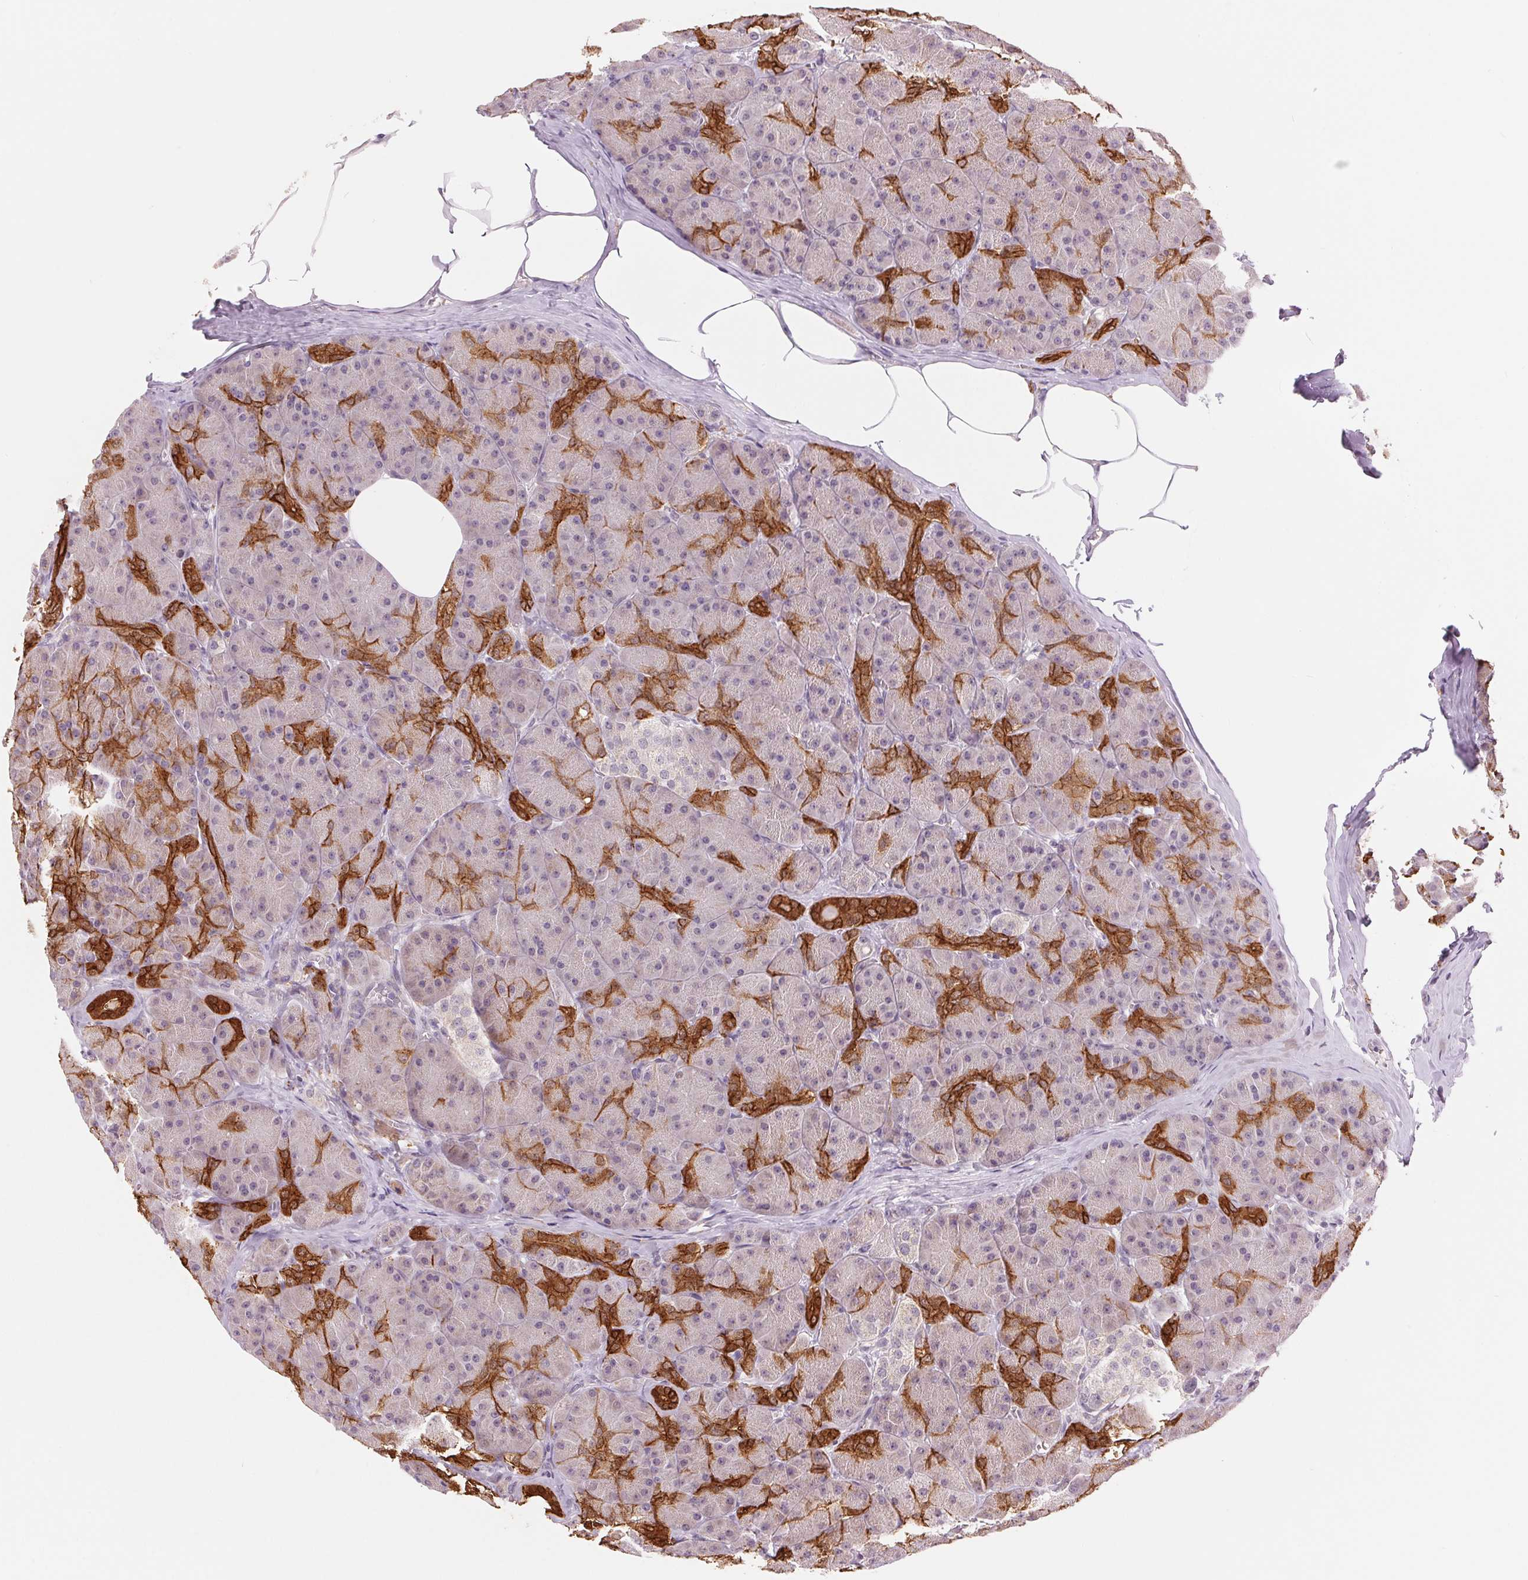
{"staining": {"intensity": "strong", "quantity": "25%-75%", "location": "cytoplasmic/membranous"}, "tissue": "pancreas", "cell_type": "Exocrine glandular cells", "image_type": "normal", "snomed": [{"axis": "morphology", "description": "Normal tissue, NOS"}, {"axis": "topography", "description": "Pancreas"}], "caption": "Immunohistochemical staining of normal human pancreas reveals strong cytoplasmic/membranous protein expression in approximately 25%-75% of exocrine glandular cells. (DAB = brown stain, brightfield microscopy at high magnification).", "gene": "ARHGAP32", "patient": {"sex": "male", "age": 57}}